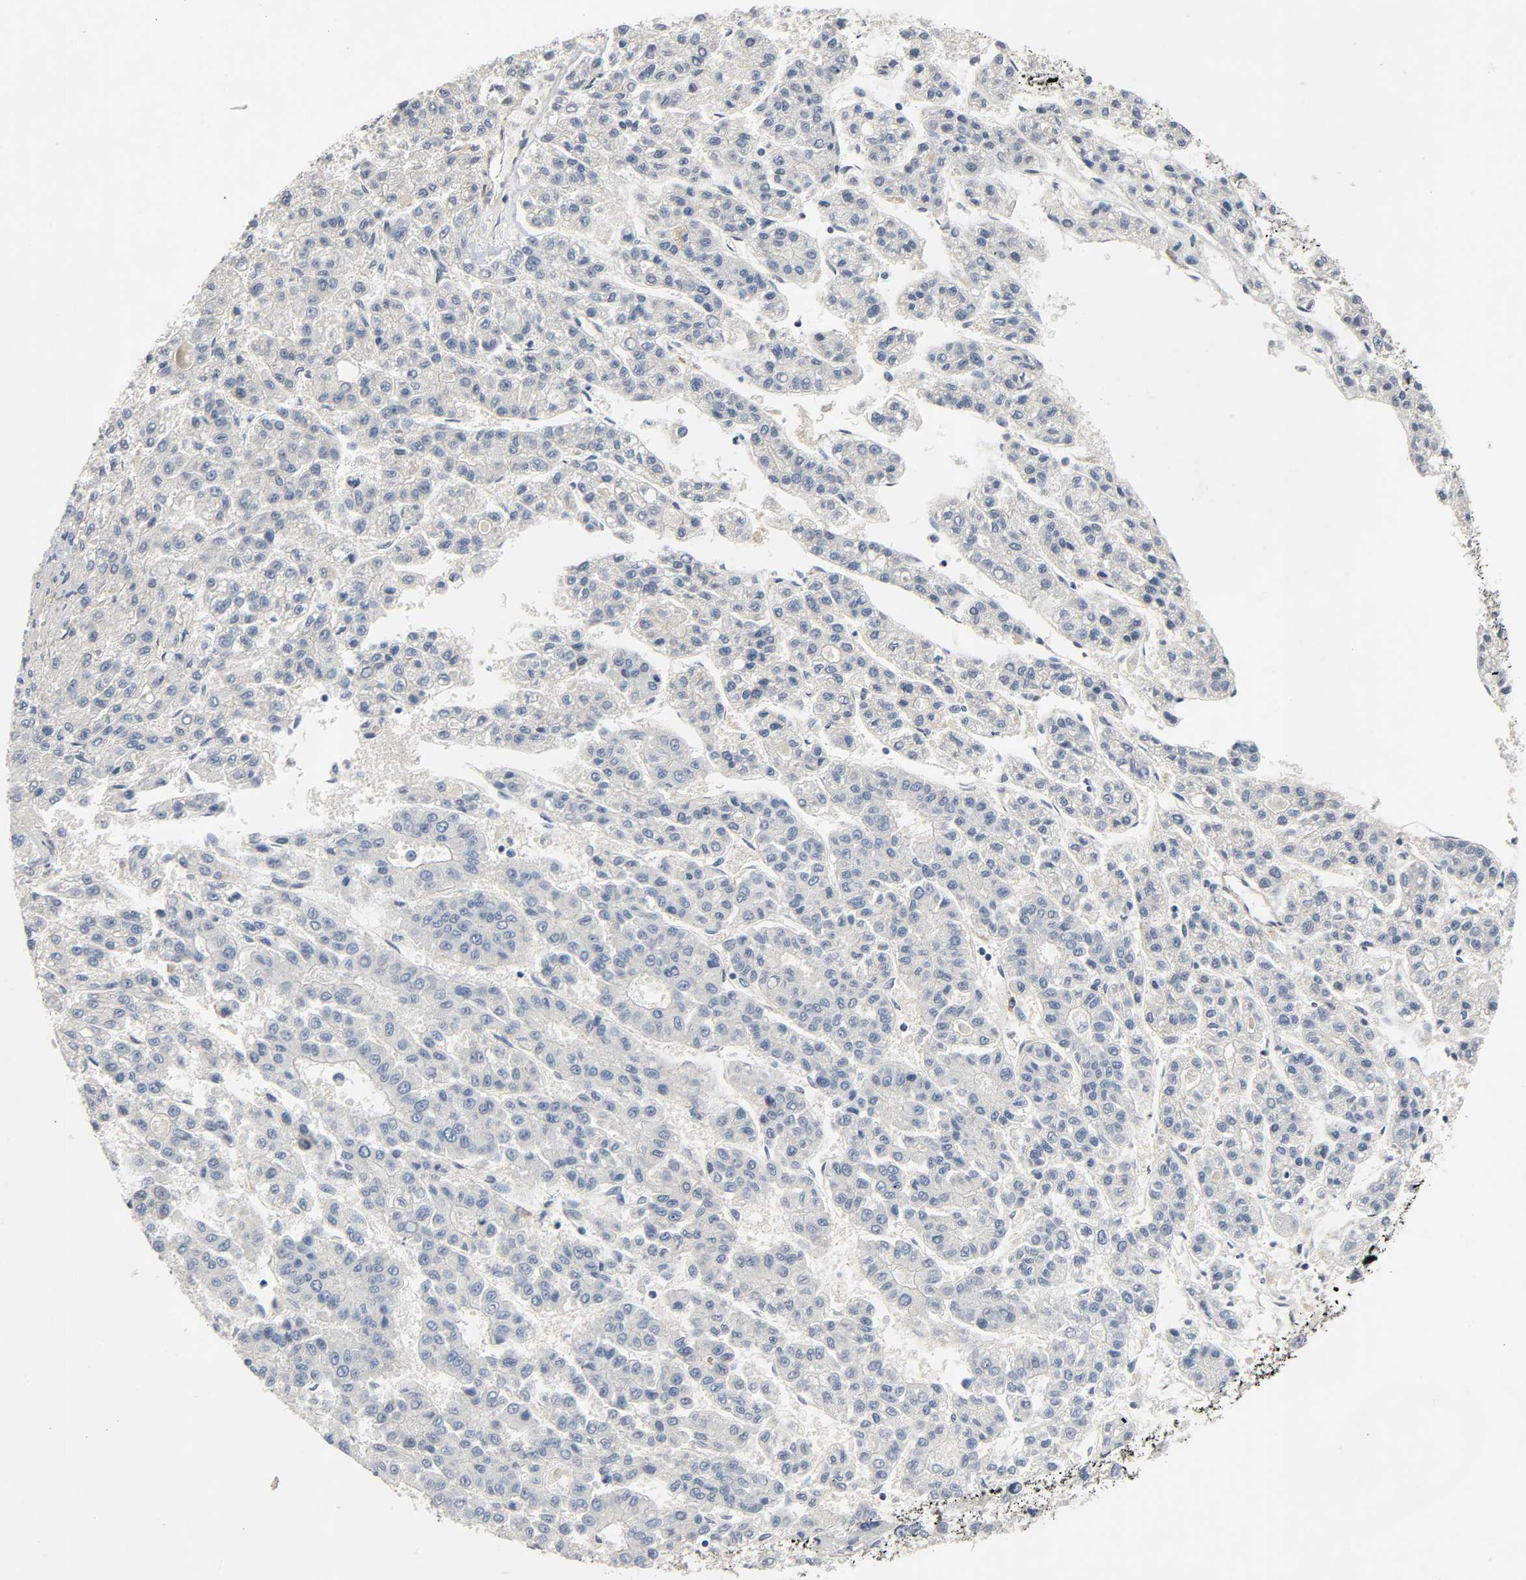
{"staining": {"intensity": "moderate", "quantity": "25%-75%", "location": "cytoplasmic/membranous"}, "tissue": "liver cancer", "cell_type": "Tumor cells", "image_type": "cancer", "snomed": [{"axis": "morphology", "description": "Carcinoma, Hepatocellular, NOS"}, {"axis": "topography", "description": "Liver"}], "caption": "Approximately 25%-75% of tumor cells in human hepatocellular carcinoma (liver) reveal moderate cytoplasmic/membranous protein expression as visualized by brown immunohistochemical staining.", "gene": "ARPC1A", "patient": {"sex": "male", "age": 70}}